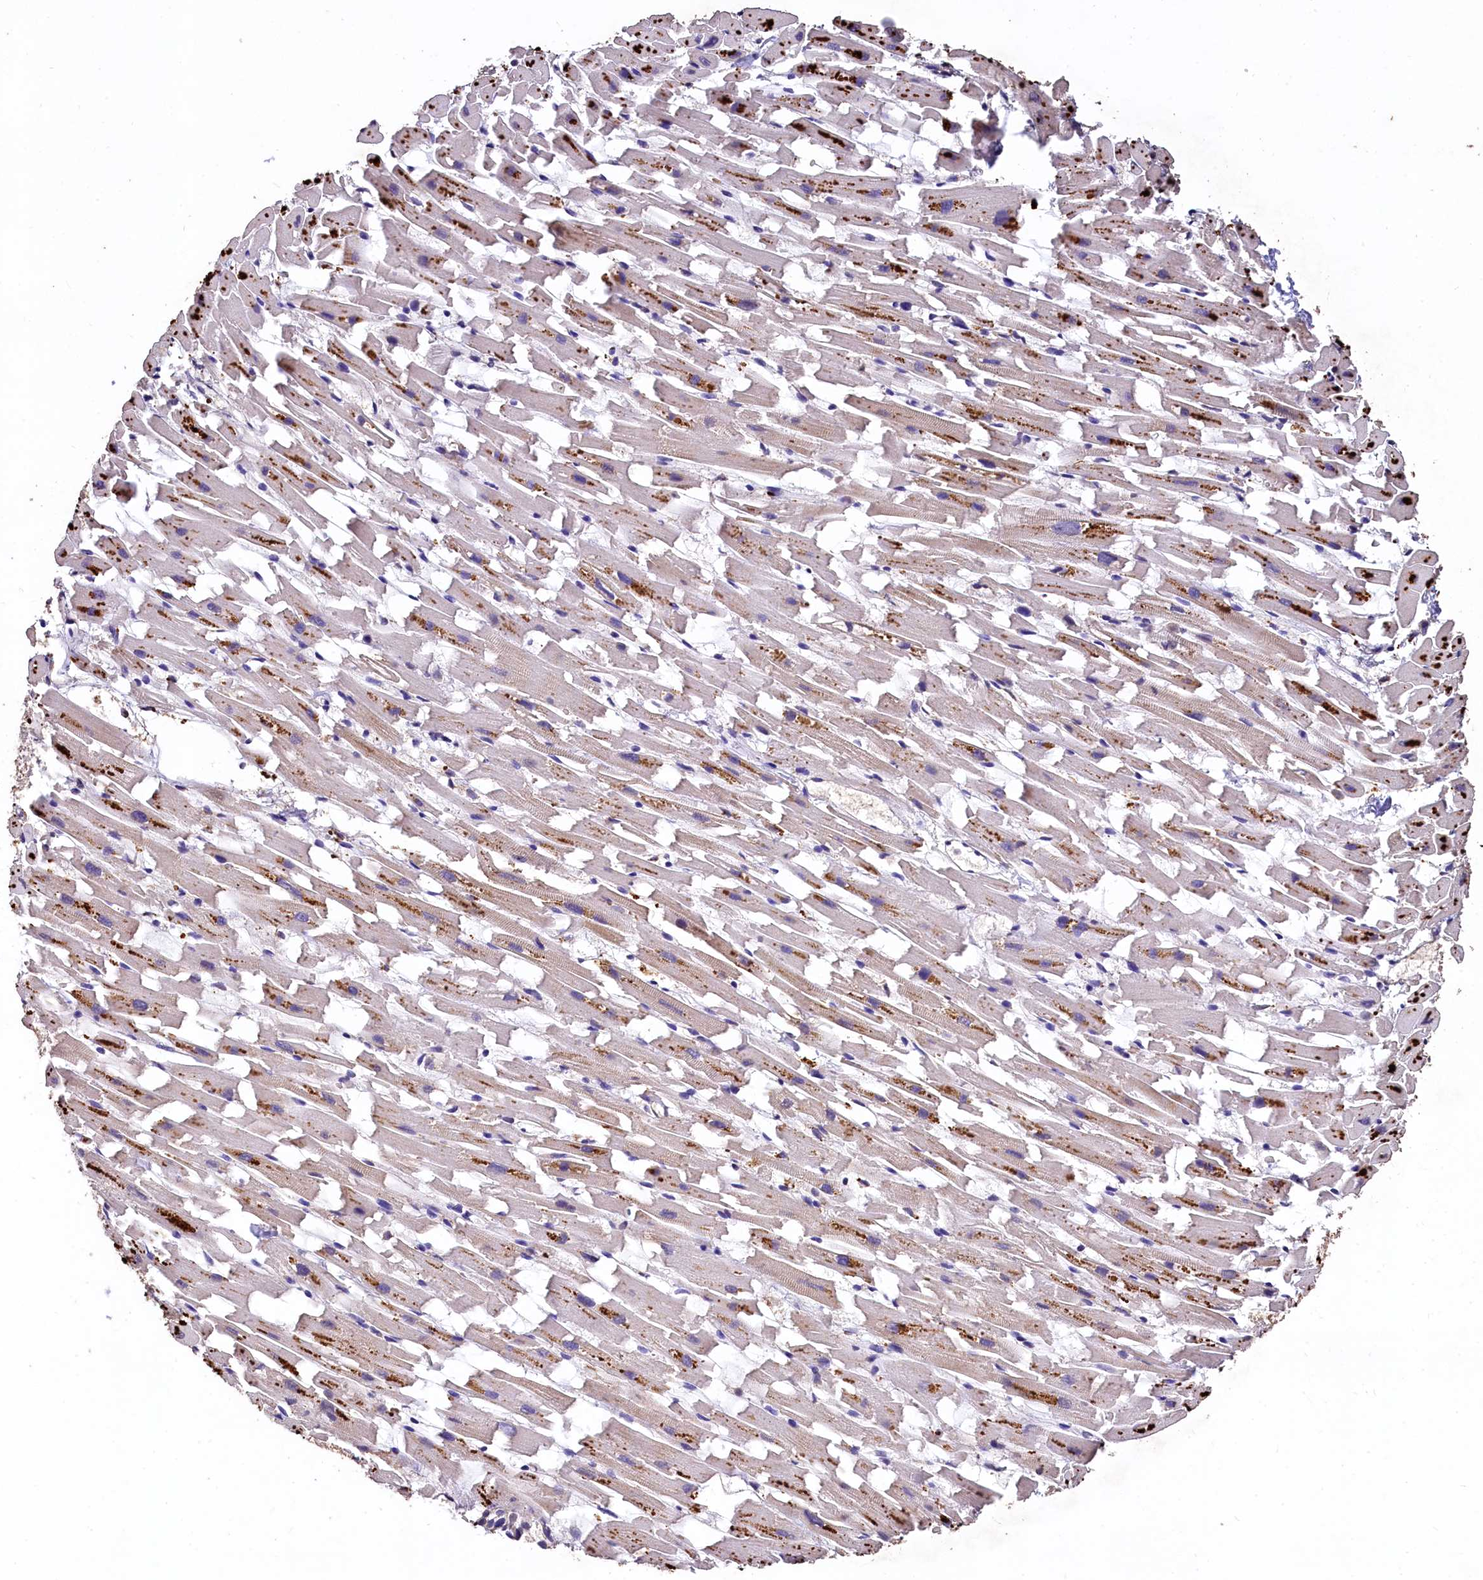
{"staining": {"intensity": "moderate", "quantity": "25%-75%", "location": "cytoplasmic/membranous"}, "tissue": "heart muscle", "cell_type": "Cardiomyocytes", "image_type": "normal", "snomed": [{"axis": "morphology", "description": "Normal tissue, NOS"}, {"axis": "topography", "description": "Heart"}], "caption": "Moderate cytoplasmic/membranous expression for a protein is identified in approximately 25%-75% of cardiomyocytes of benign heart muscle using IHC.", "gene": "LSM4", "patient": {"sex": "female", "age": 64}}